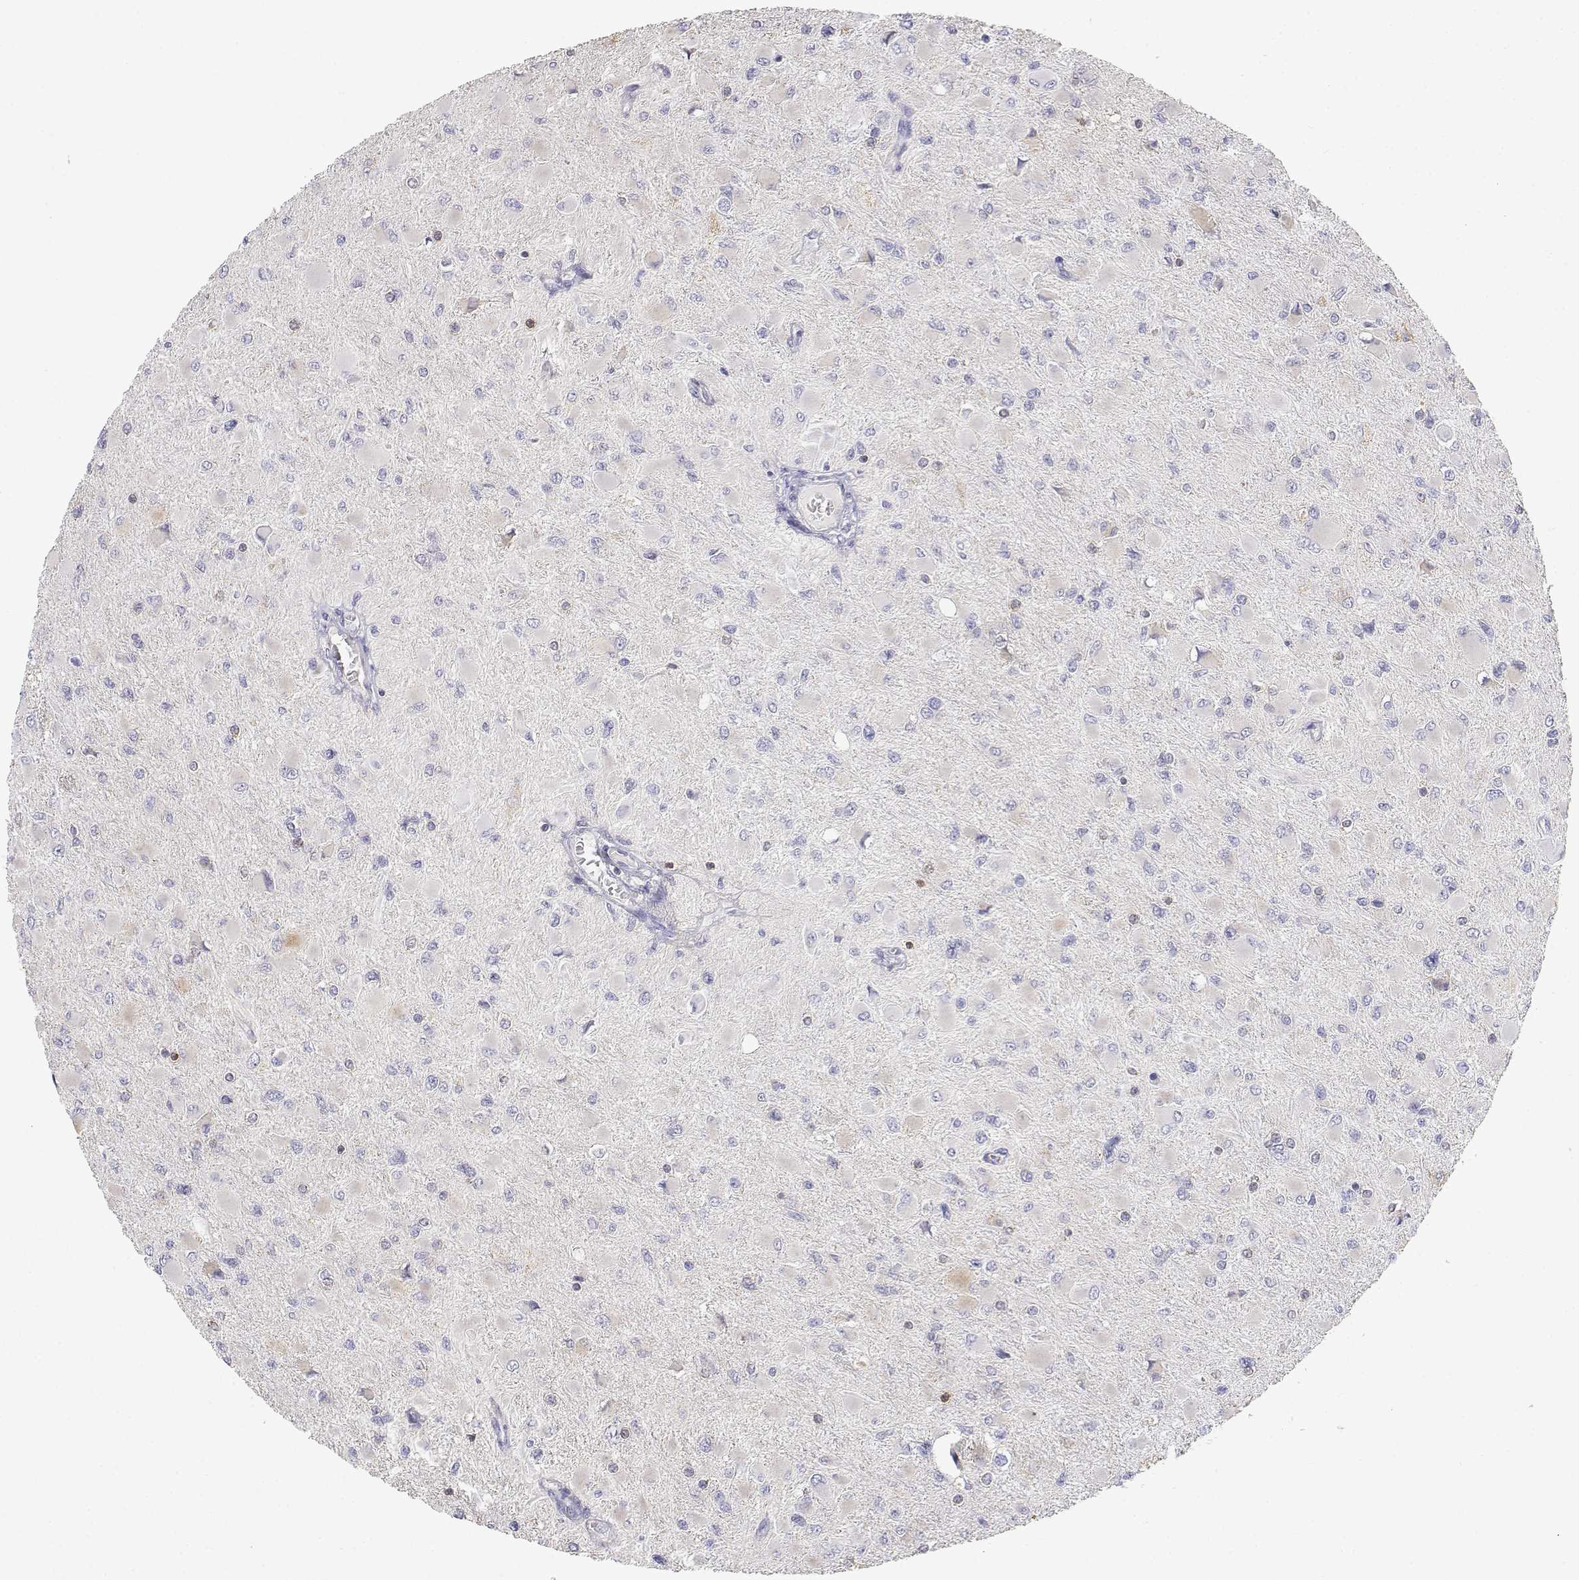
{"staining": {"intensity": "negative", "quantity": "none", "location": "none"}, "tissue": "glioma", "cell_type": "Tumor cells", "image_type": "cancer", "snomed": [{"axis": "morphology", "description": "Glioma, malignant, High grade"}, {"axis": "topography", "description": "Cerebral cortex"}], "caption": "The immunohistochemistry histopathology image has no significant staining in tumor cells of glioma tissue.", "gene": "ADA", "patient": {"sex": "female", "age": 36}}